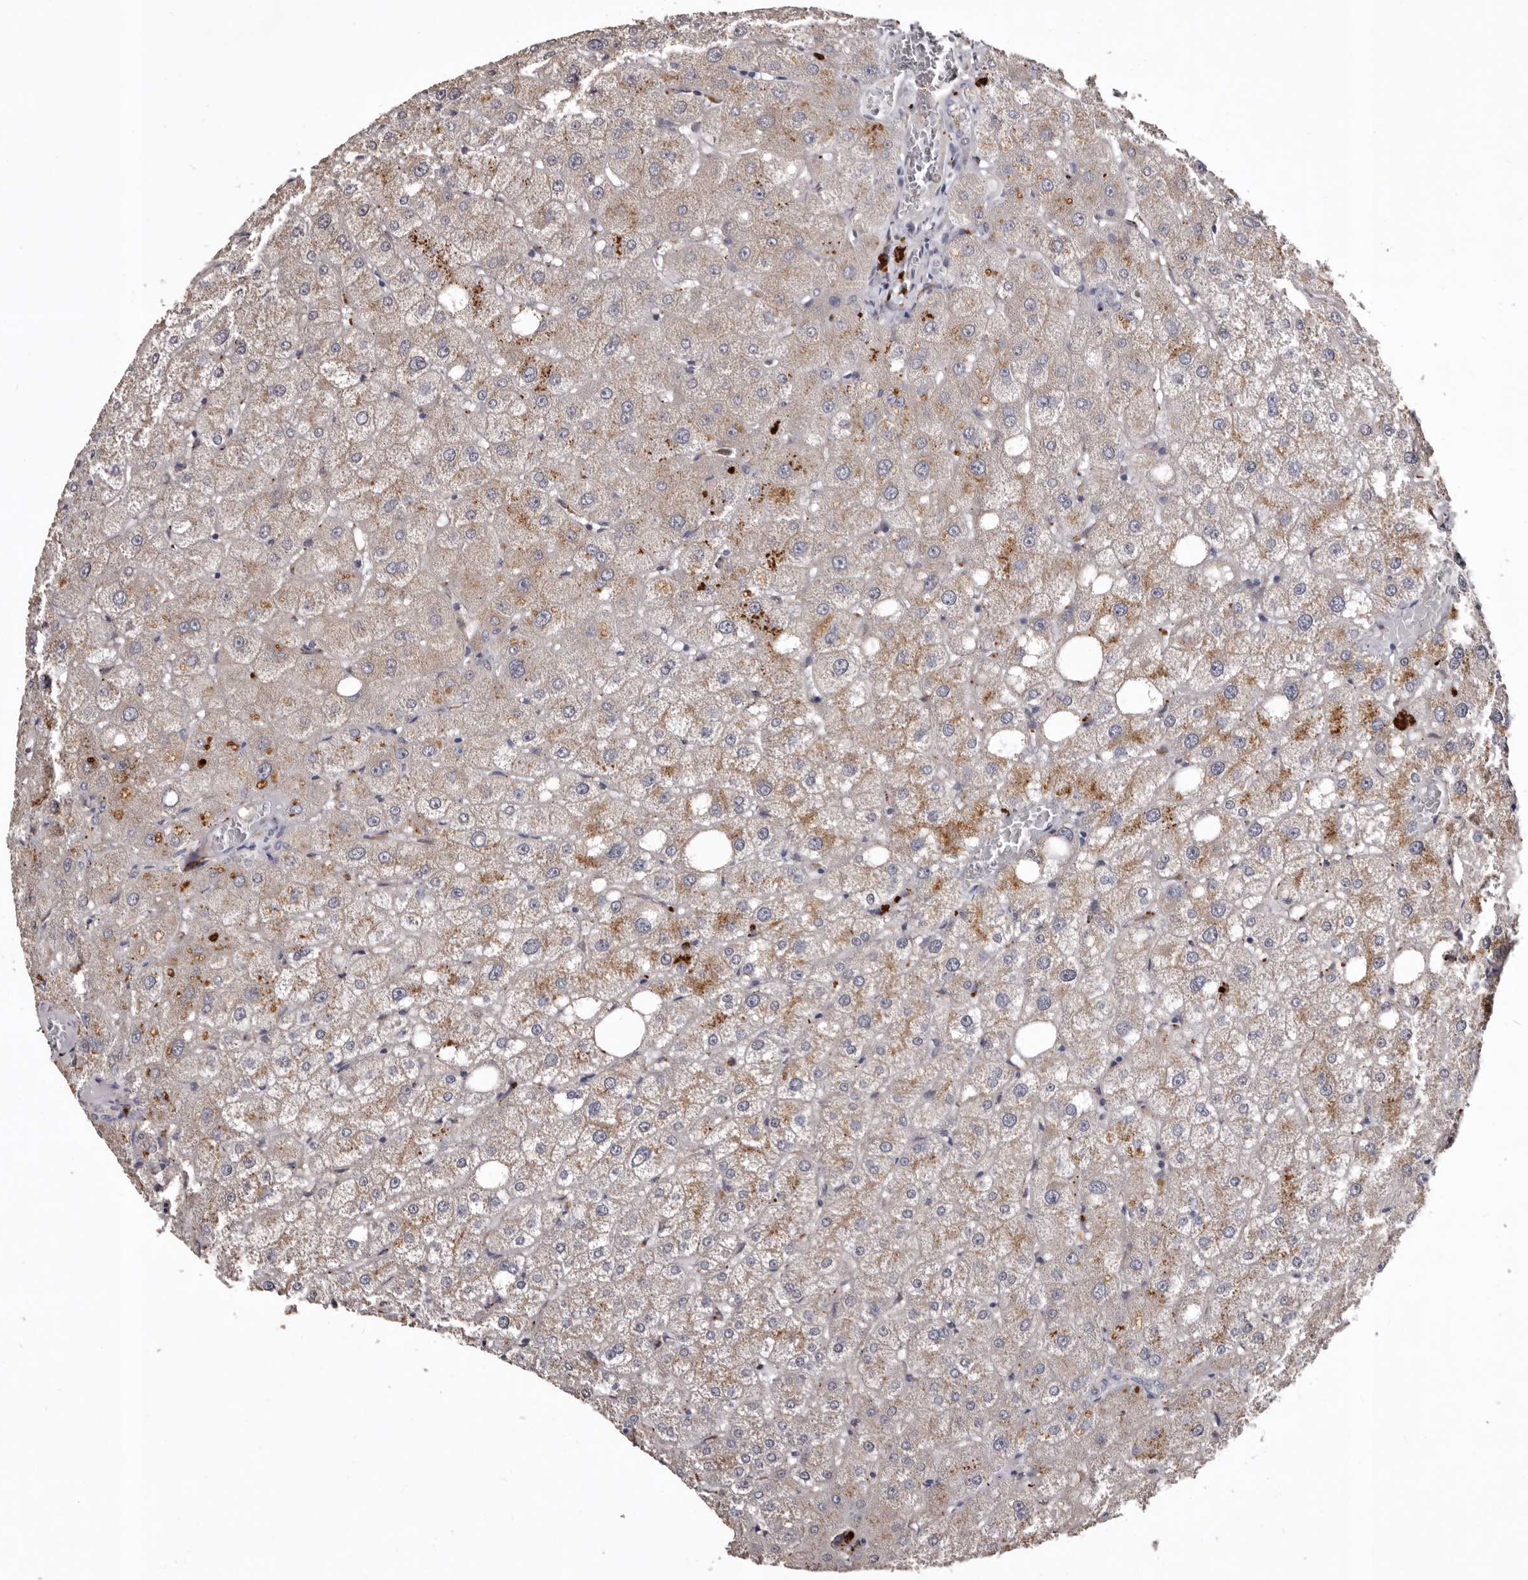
{"staining": {"intensity": "negative", "quantity": "none", "location": "none"}, "tissue": "liver", "cell_type": "Cholangiocytes", "image_type": "normal", "snomed": [{"axis": "morphology", "description": "Normal tissue, NOS"}, {"axis": "topography", "description": "Liver"}], "caption": "Immunohistochemical staining of normal liver demonstrates no significant positivity in cholangiocytes.", "gene": "SLC10A4", "patient": {"sex": "male", "age": 73}}